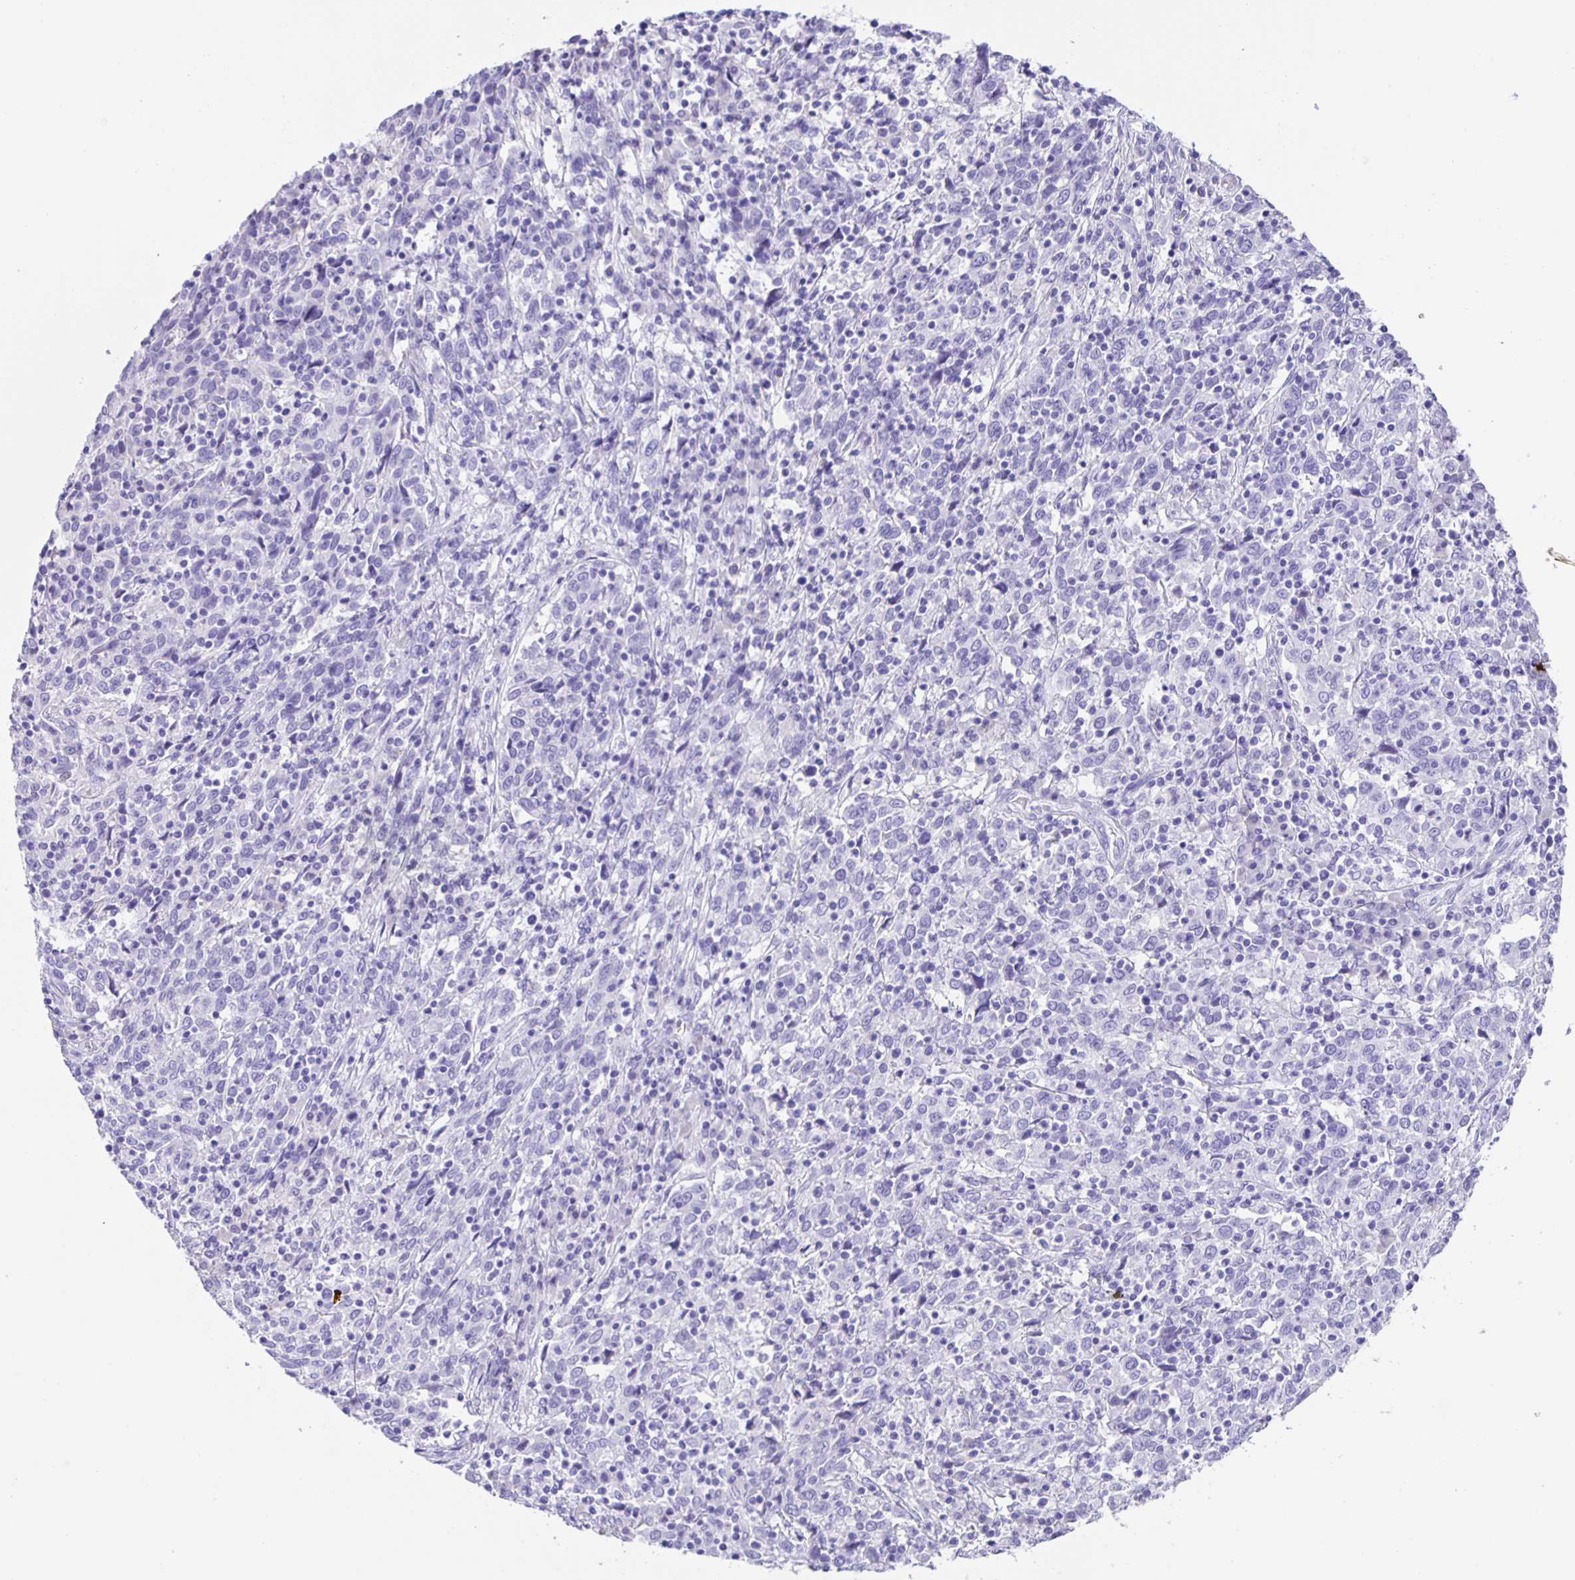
{"staining": {"intensity": "negative", "quantity": "none", "location": "none"}, "tissue": "cervical cancer", "cell_type": "Tumor cells", "image_type": "cancer", "snomed": [{"axis": "morphology", "description": "Squamous cell carcinoma, NOS"}, {"axis": "topography", "description": "Cervix"}], "caption": "An immunohistochemistry (IHC) histopathology image of cervical squamous cell carcinoma is shown. There is no staining in tumor cells of cervical squamous cell carcinoma.", "gene": "GUCA2A", "patient": {"sex": "female", "age": 46}}